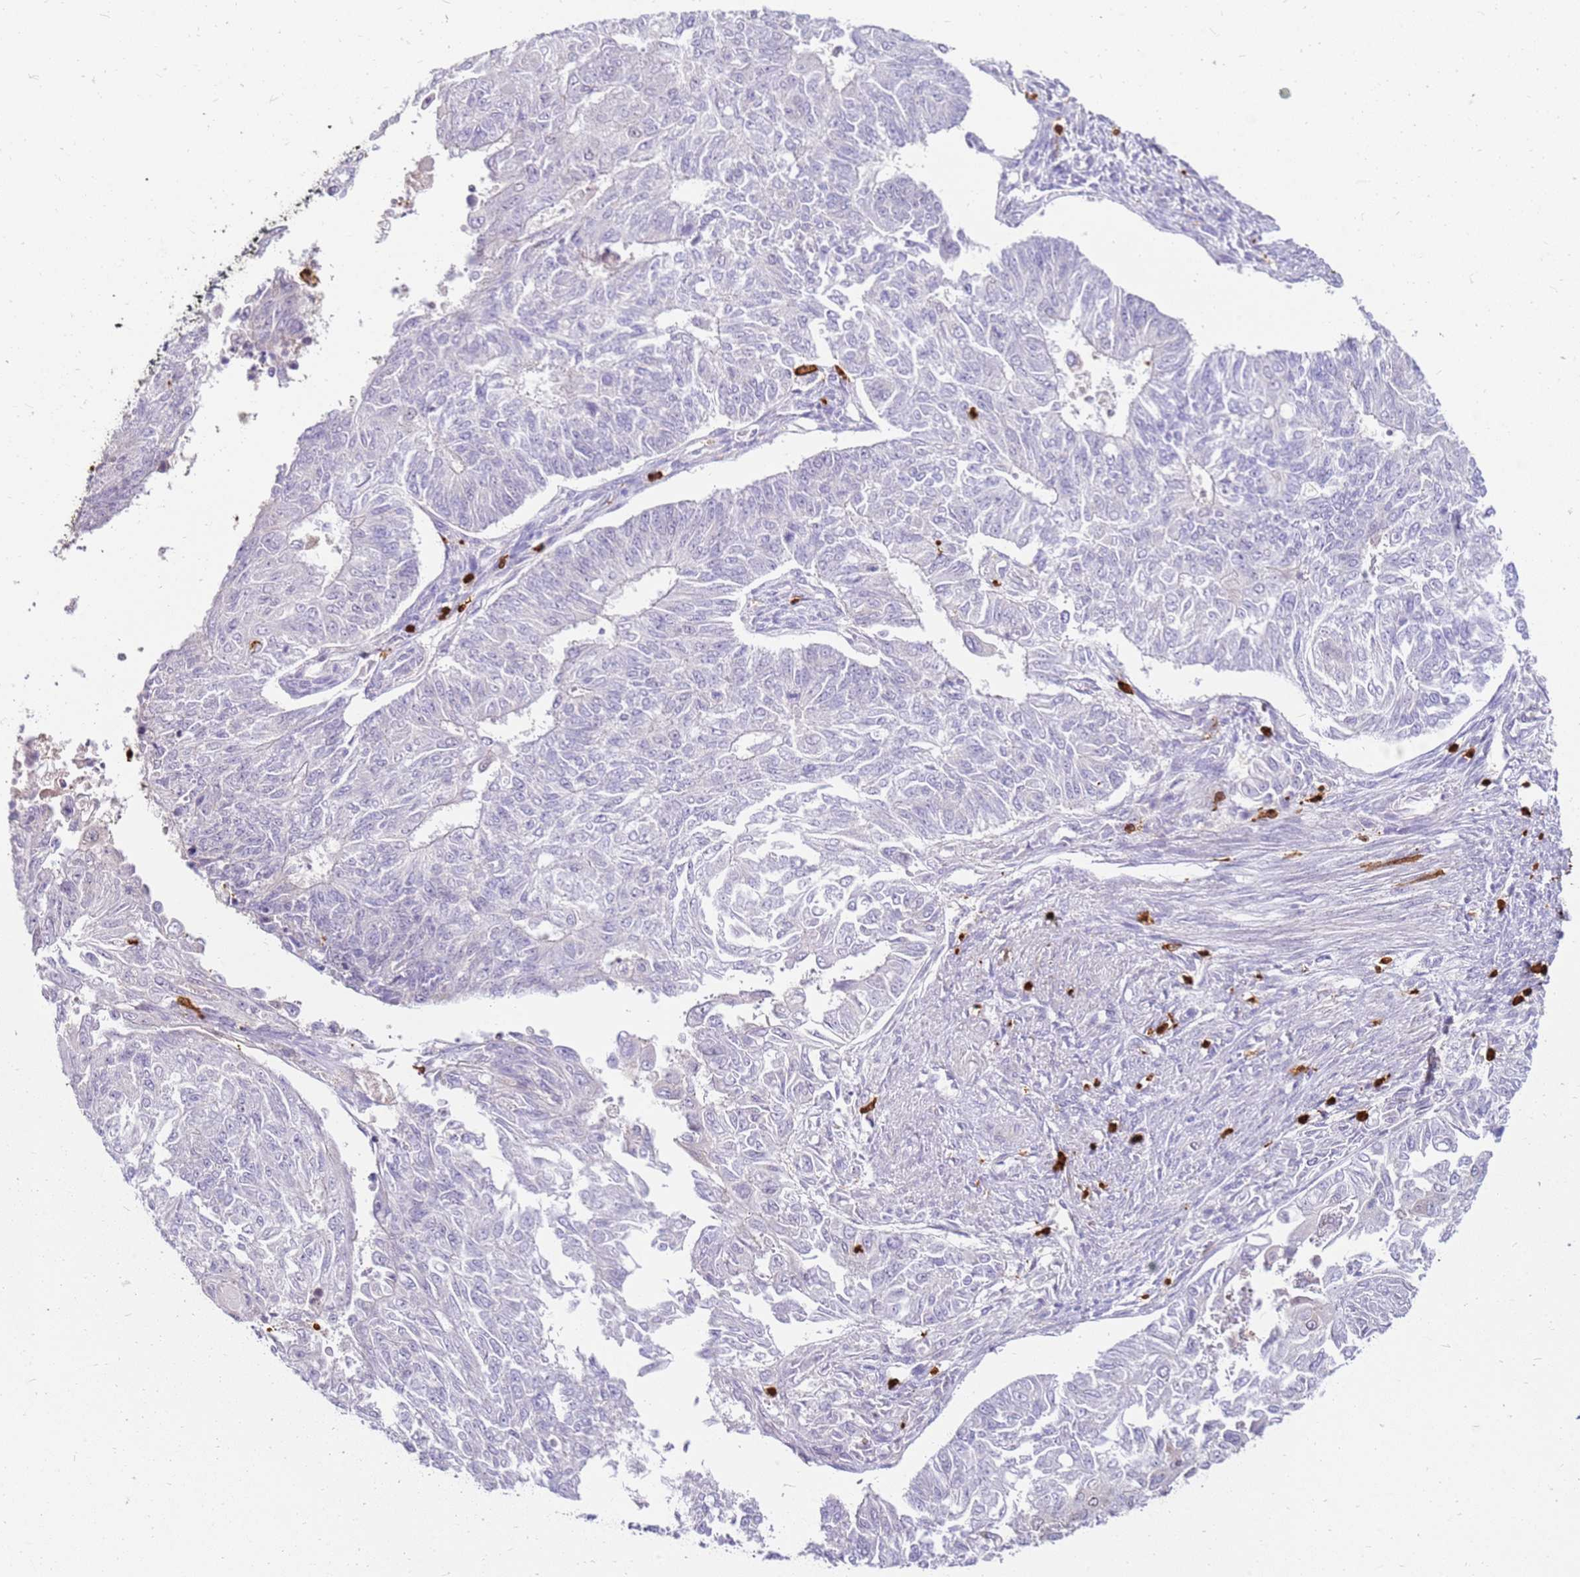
{"staining": {"intensity": "negative", "quantity": "none", "location": "none"}, "tissue": "endometrial cancer", "cell_type": "Tumor cells", "image_type": "cancer", "snomed": [{"axis": "morphology", "description": "Adenocarcinoma, NOS"}, {"axis": "topography", "description": "Endometrium"}], "caption": "Endometrial cancer was stained to show a protein in brown. There is no significant positivity in tumor cells.", "gene": "CORO1A", "patient": {"sex": "female", "age": 32}}